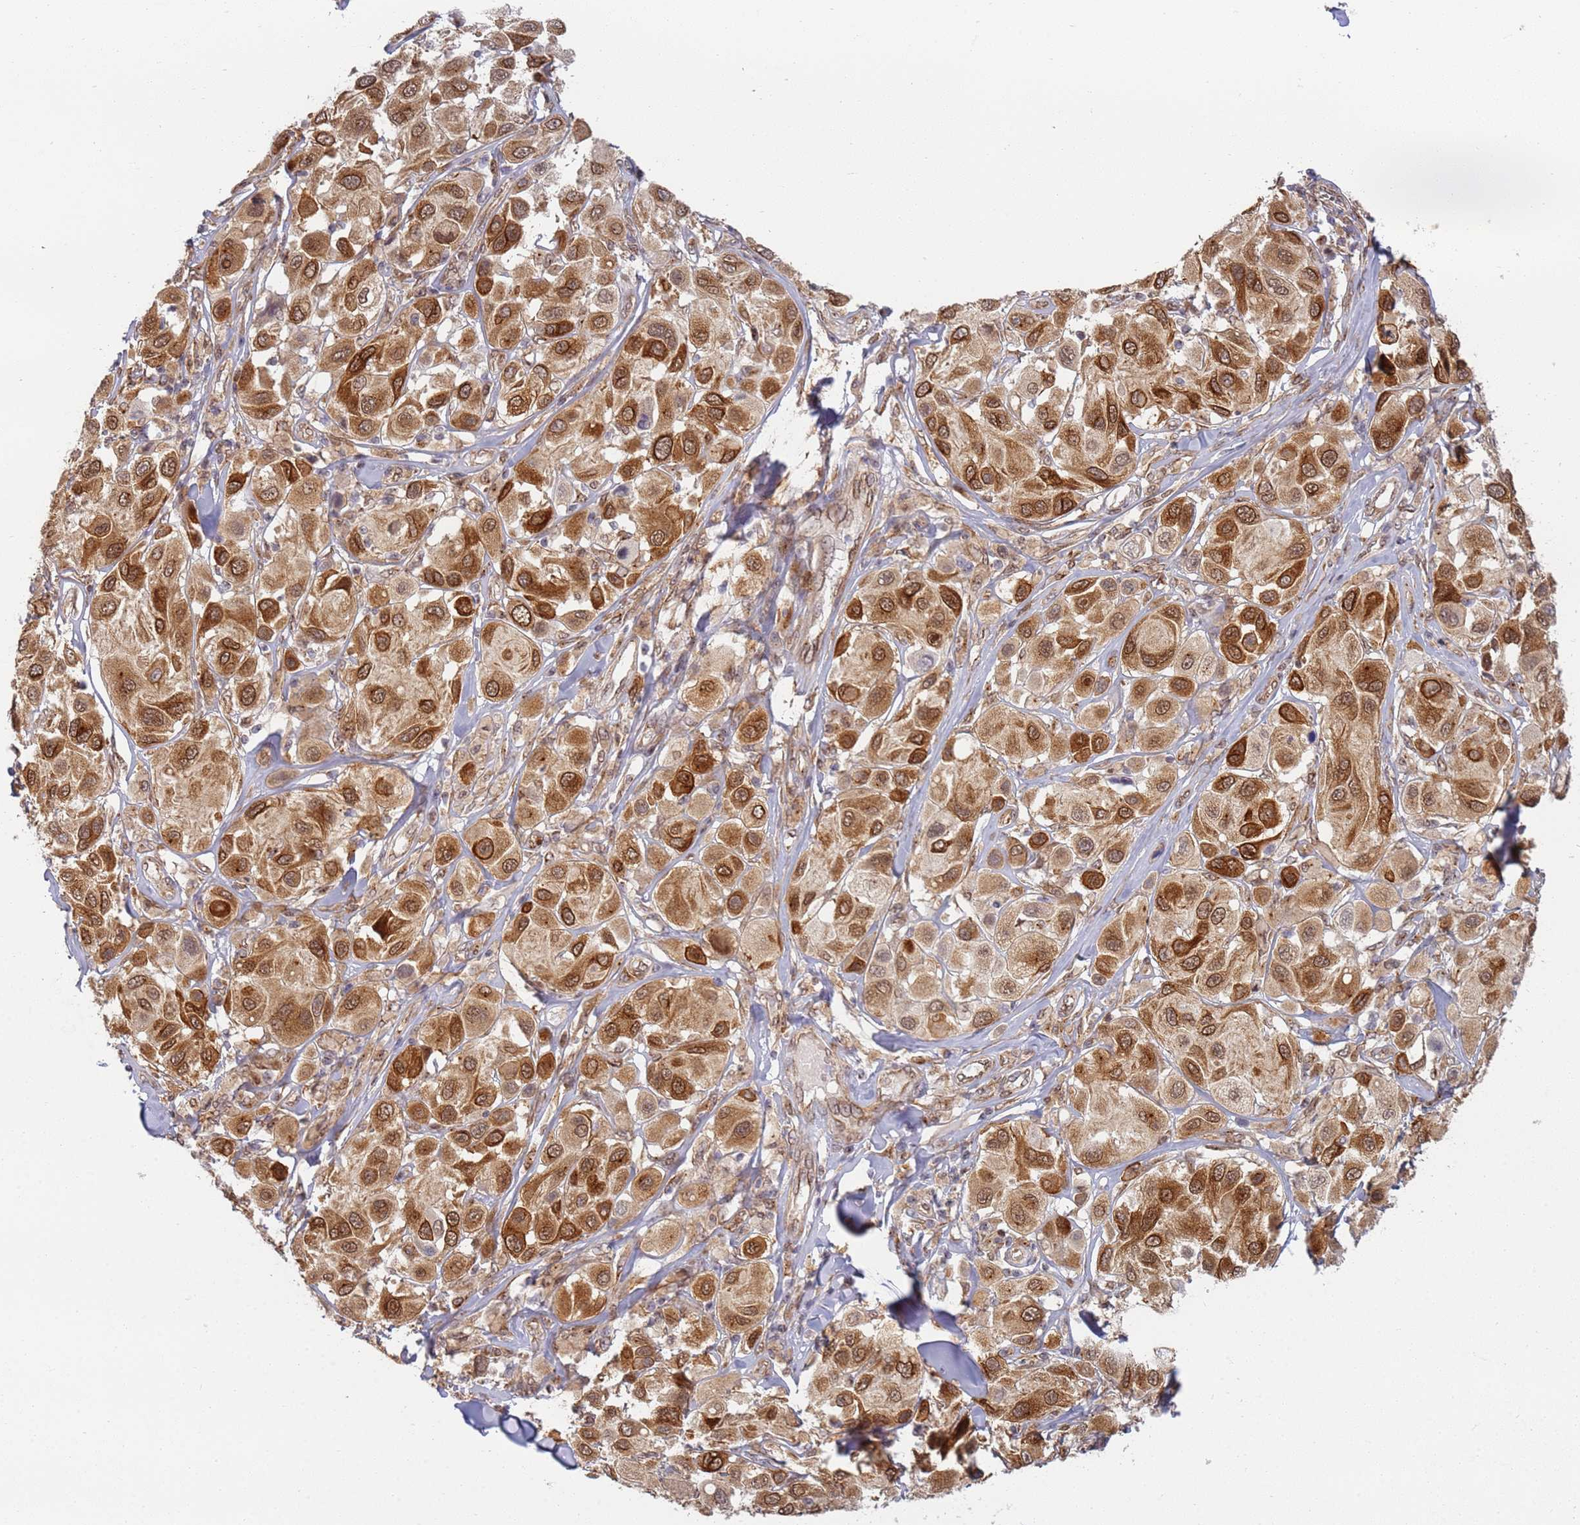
{"staining": {"intensity": "strong", "quantity": ">75%", "location": "cytoplasmic/membranous,nuclear"}, "tissue": "melanoma", "cell_type": "Tumor cells", "image_type": "cancer", "snomed": [{"axis": "morphology", "description": "Malignant melanoma, Metastatic site"}, {"axis": "topography", "description": "Skin"}], "caption": "Melanoma tissue reveals strong cytoplasmic/membranous and nuclear staining in approximately >75% of tumor cells", "gene": "CEP170", "patient": {"sex": "male", "age": 41}}